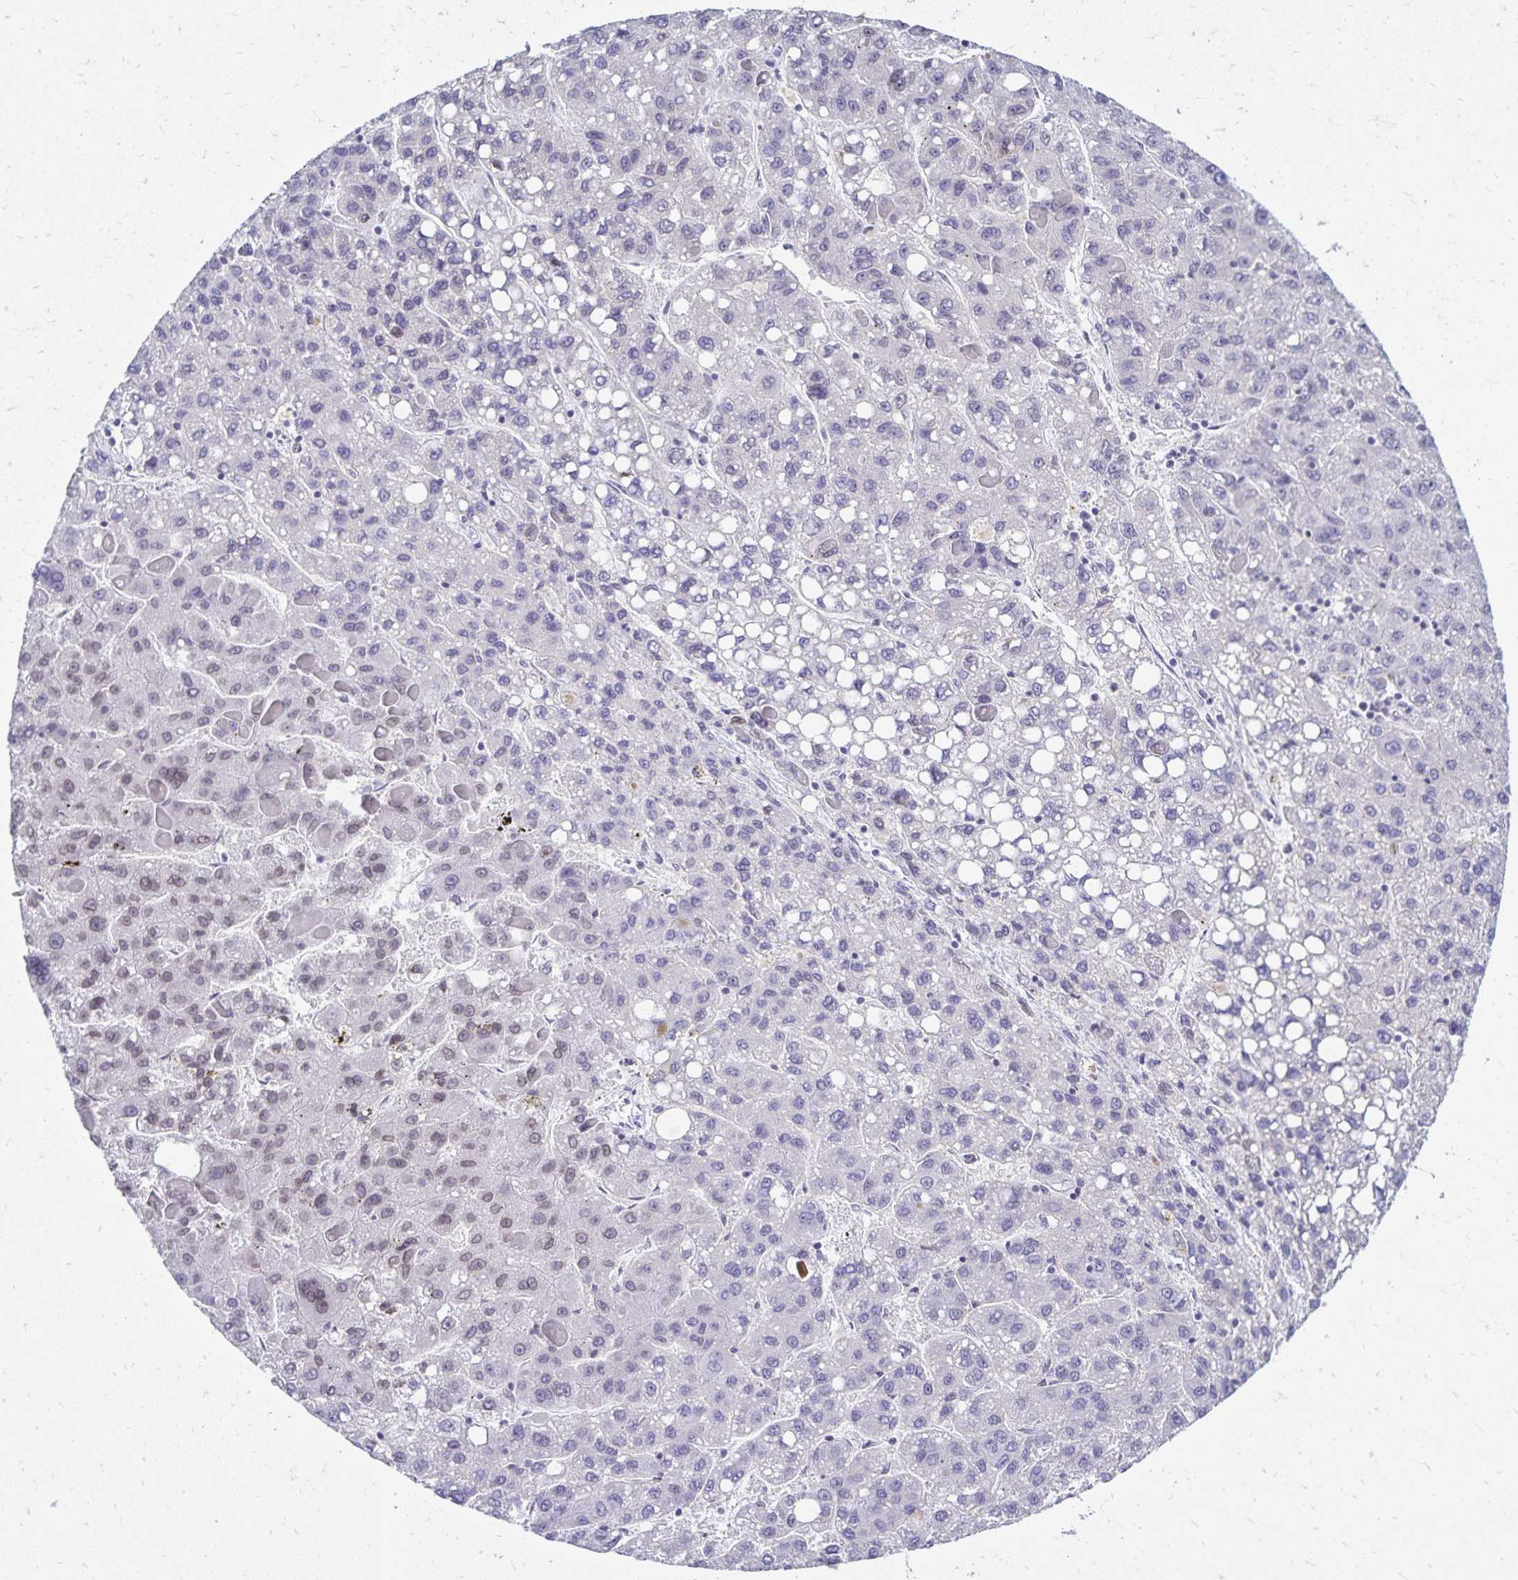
{"staining": {"intensity": "weak", "quantity": "<25%", "location": "nuclear"}, "tissue": "liver cancer", "cell_type": "Tumor cells", "image_type": "cancer", "snomed": [{"axis": "morphology", "description": "Carcinoma, Hepatocellular, NOS"}, {"axis": "topography", "description": "Liver"}], "caption": "Micrograph shows no significant protein expression in tumor cells of liver cancer (hepatocellular carcinoma).", "gene": "FAM166C", "patient": {"sex": "female", "age": 82}}